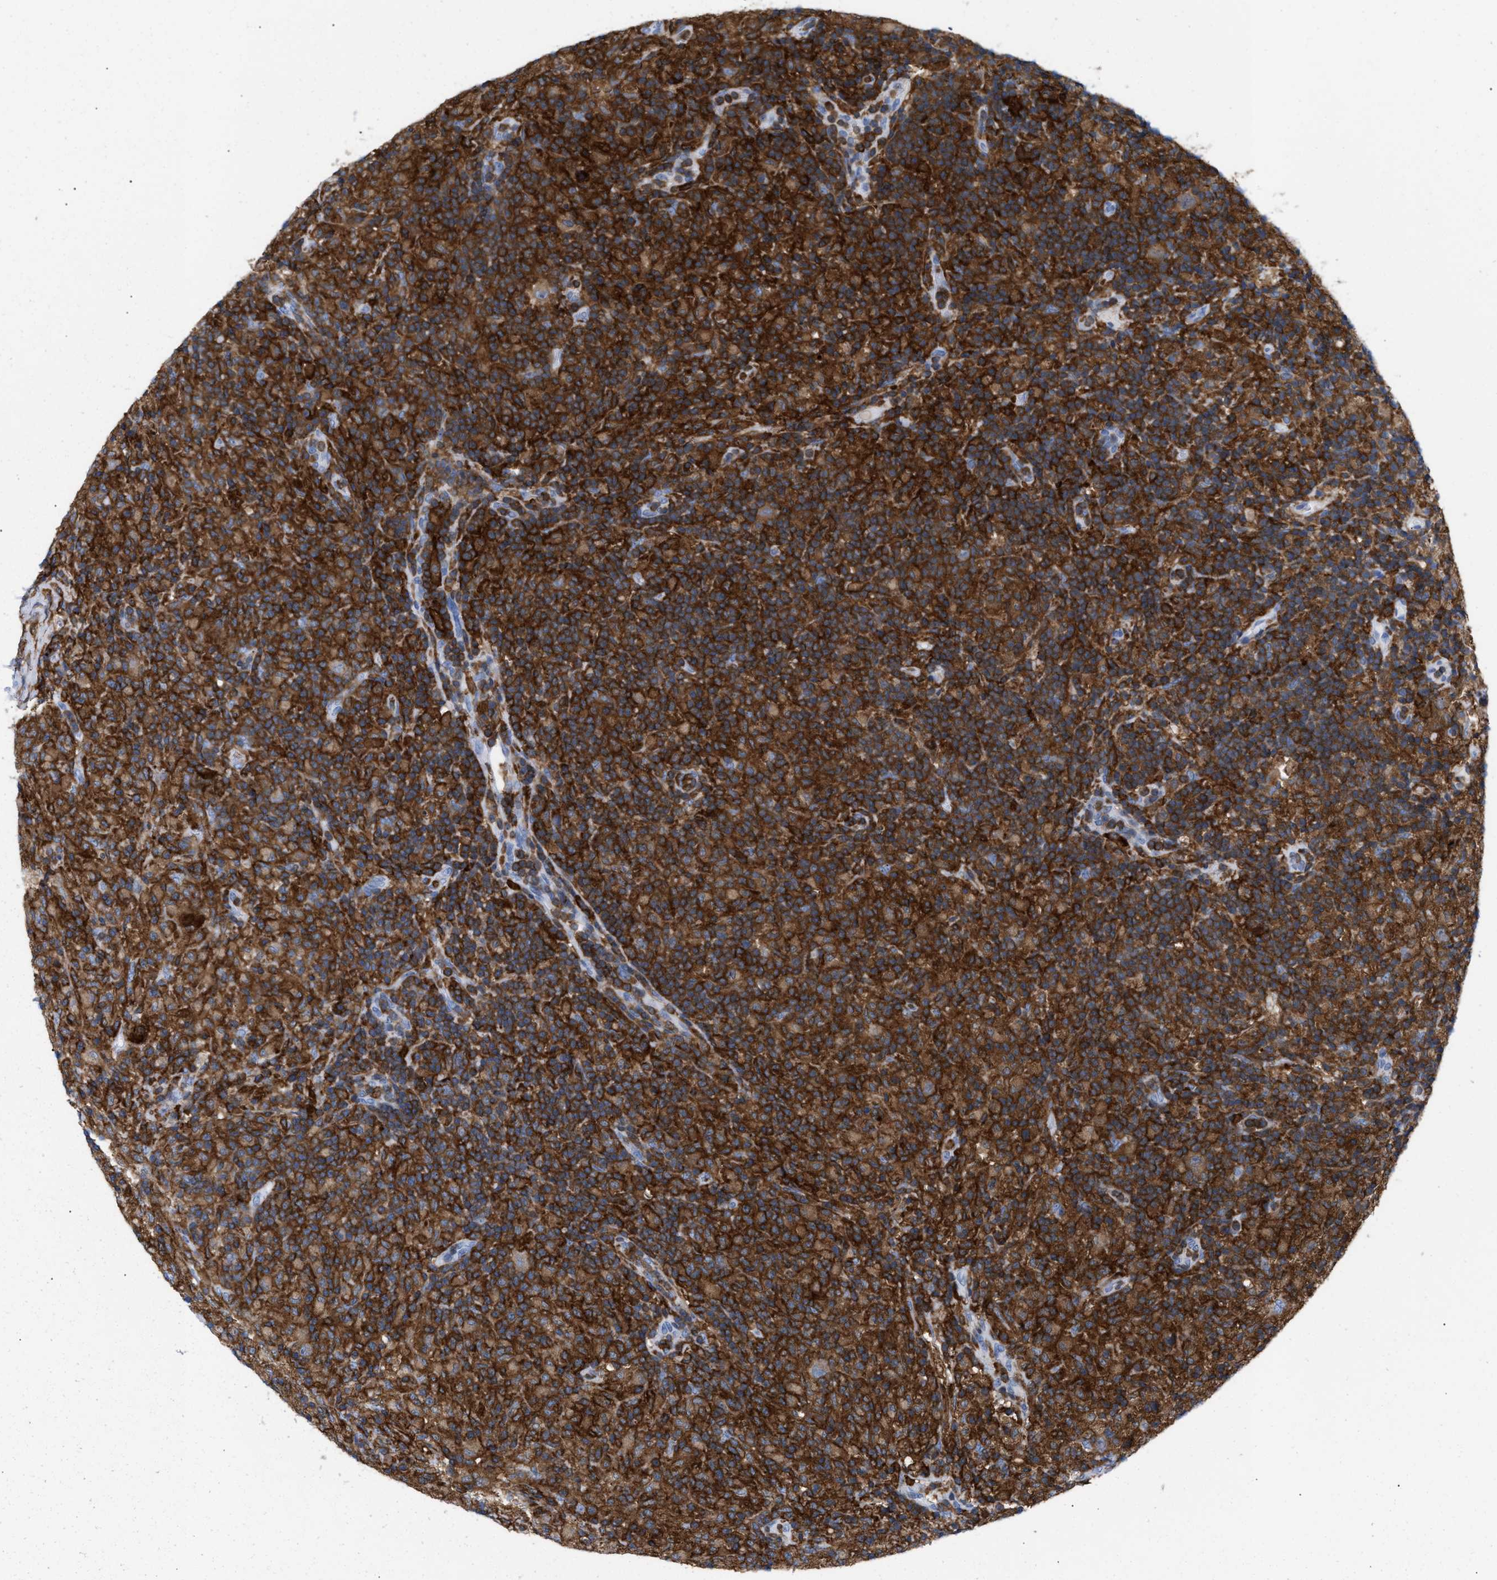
{"staining": {"intensity": "weak", "quantity": ">75%", "location": "cytoplasmic/membranous"}, "tissue": "lymphoma", "cell_type": "Tumor cells", "image_type": "cancer", "snomed": [{"axis": "morphology", "description": "Hodgkin's disease, NOS"}, {"axis": "topography", "description": "Lymph node"}], "caption": "A histopathology image showing weak cytoplasmic/membranous positivity in about >75% of tumor cells in Hodgkin's disease, as visualized by brown immunohistochemical staining.", "gene": "LCP1", "patient": {"sex": "male", "age": 70}}